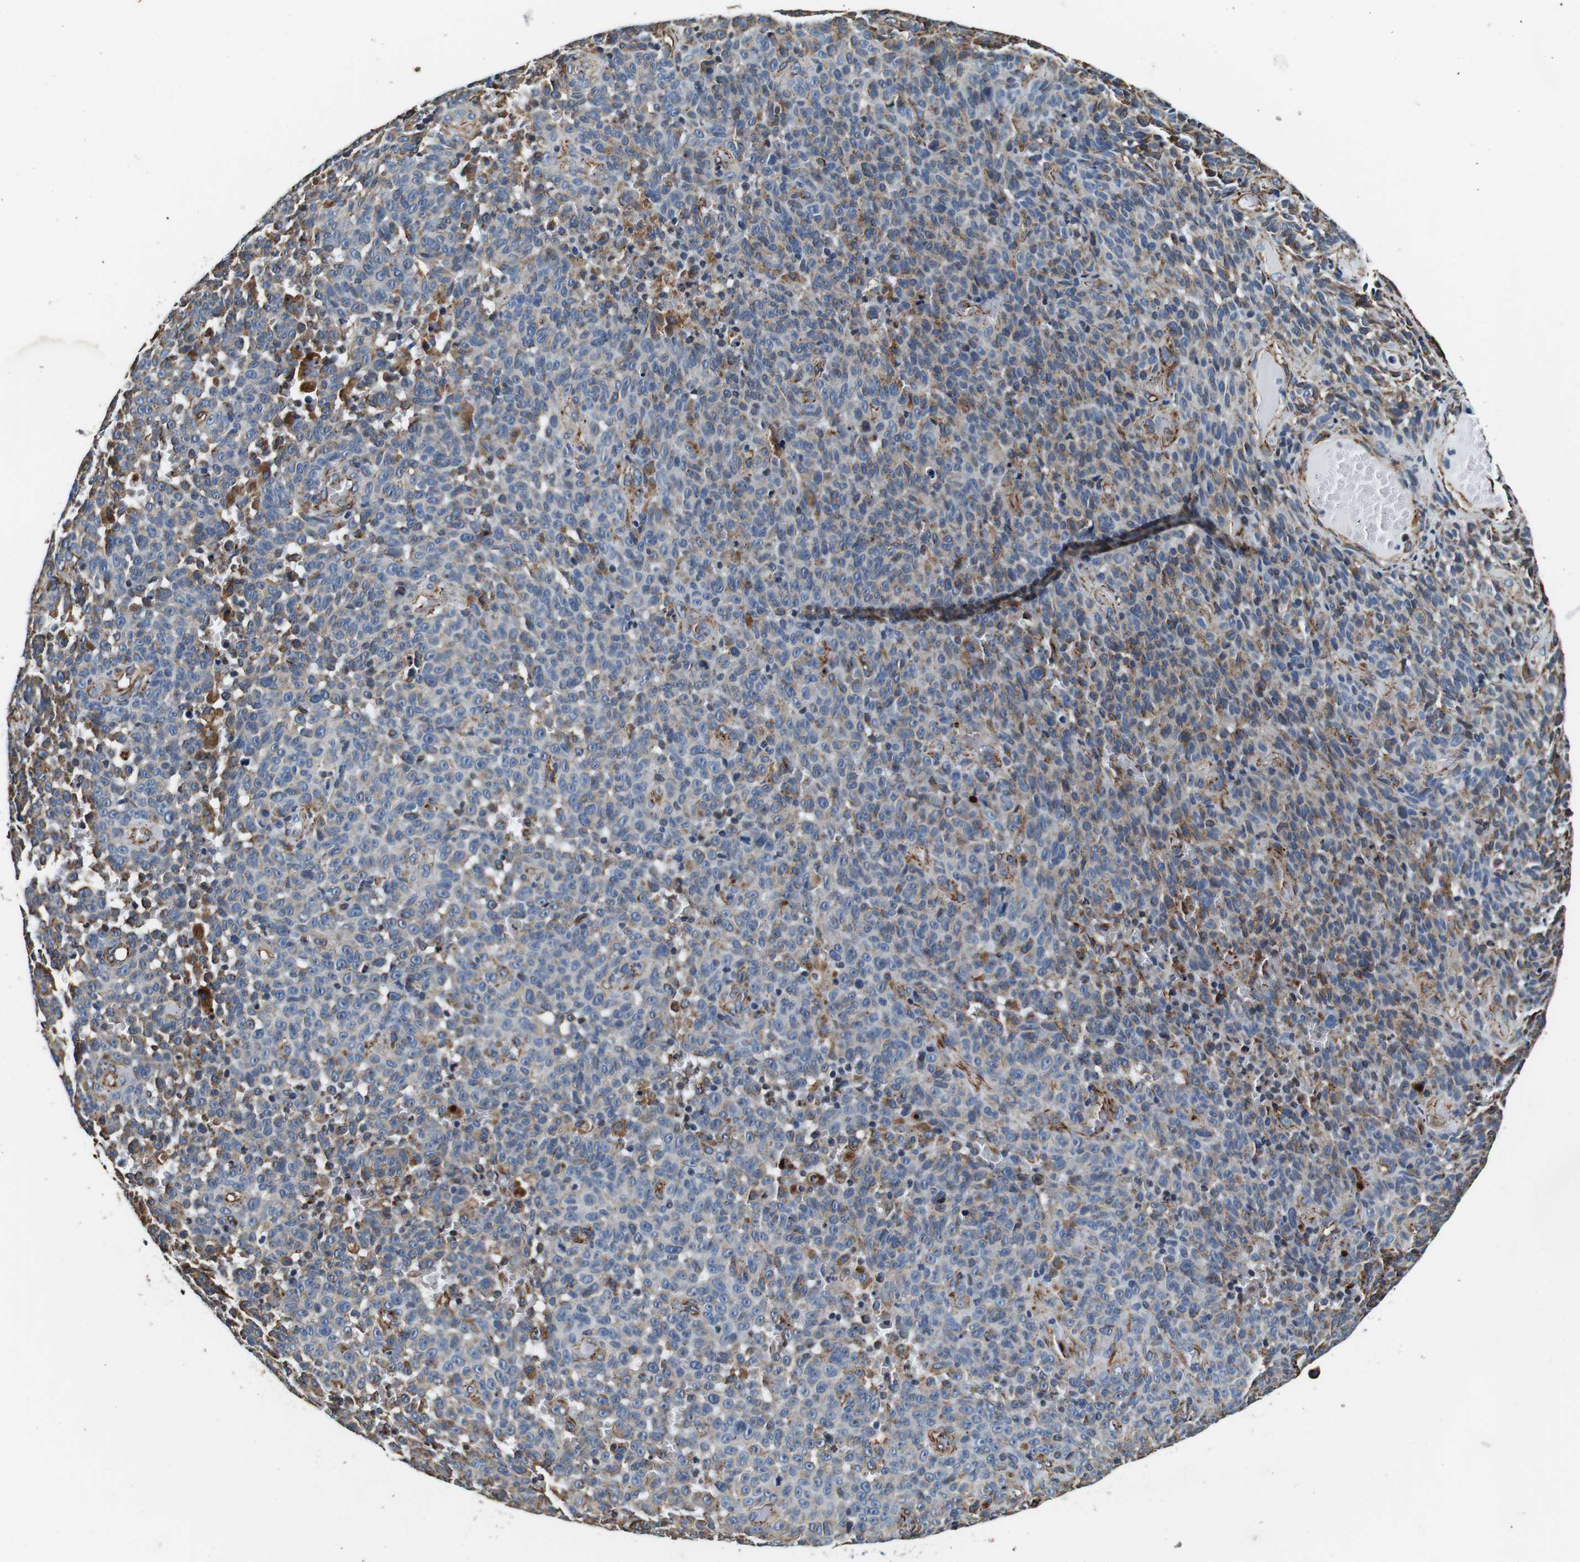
{"staining": {"intensity": "weak", "quantity": "<25%", "location": "cytoplasmic/membranous"}, "tissue": "melanoma", "cell_type": "Tumor cells", "image_type": "cancer", "snomed": [{"axis": "morphology", "description": "Malignant melanoma, NOS"}, {"axis": "topography", "description": "Skin"}], "caption": "This is an immunohistochemistry (IHC) histopathology image of melanoma. There is no staining in tumor cells.", "gene": "GJE1", "patient": {"sex": "female", "age": 82}}